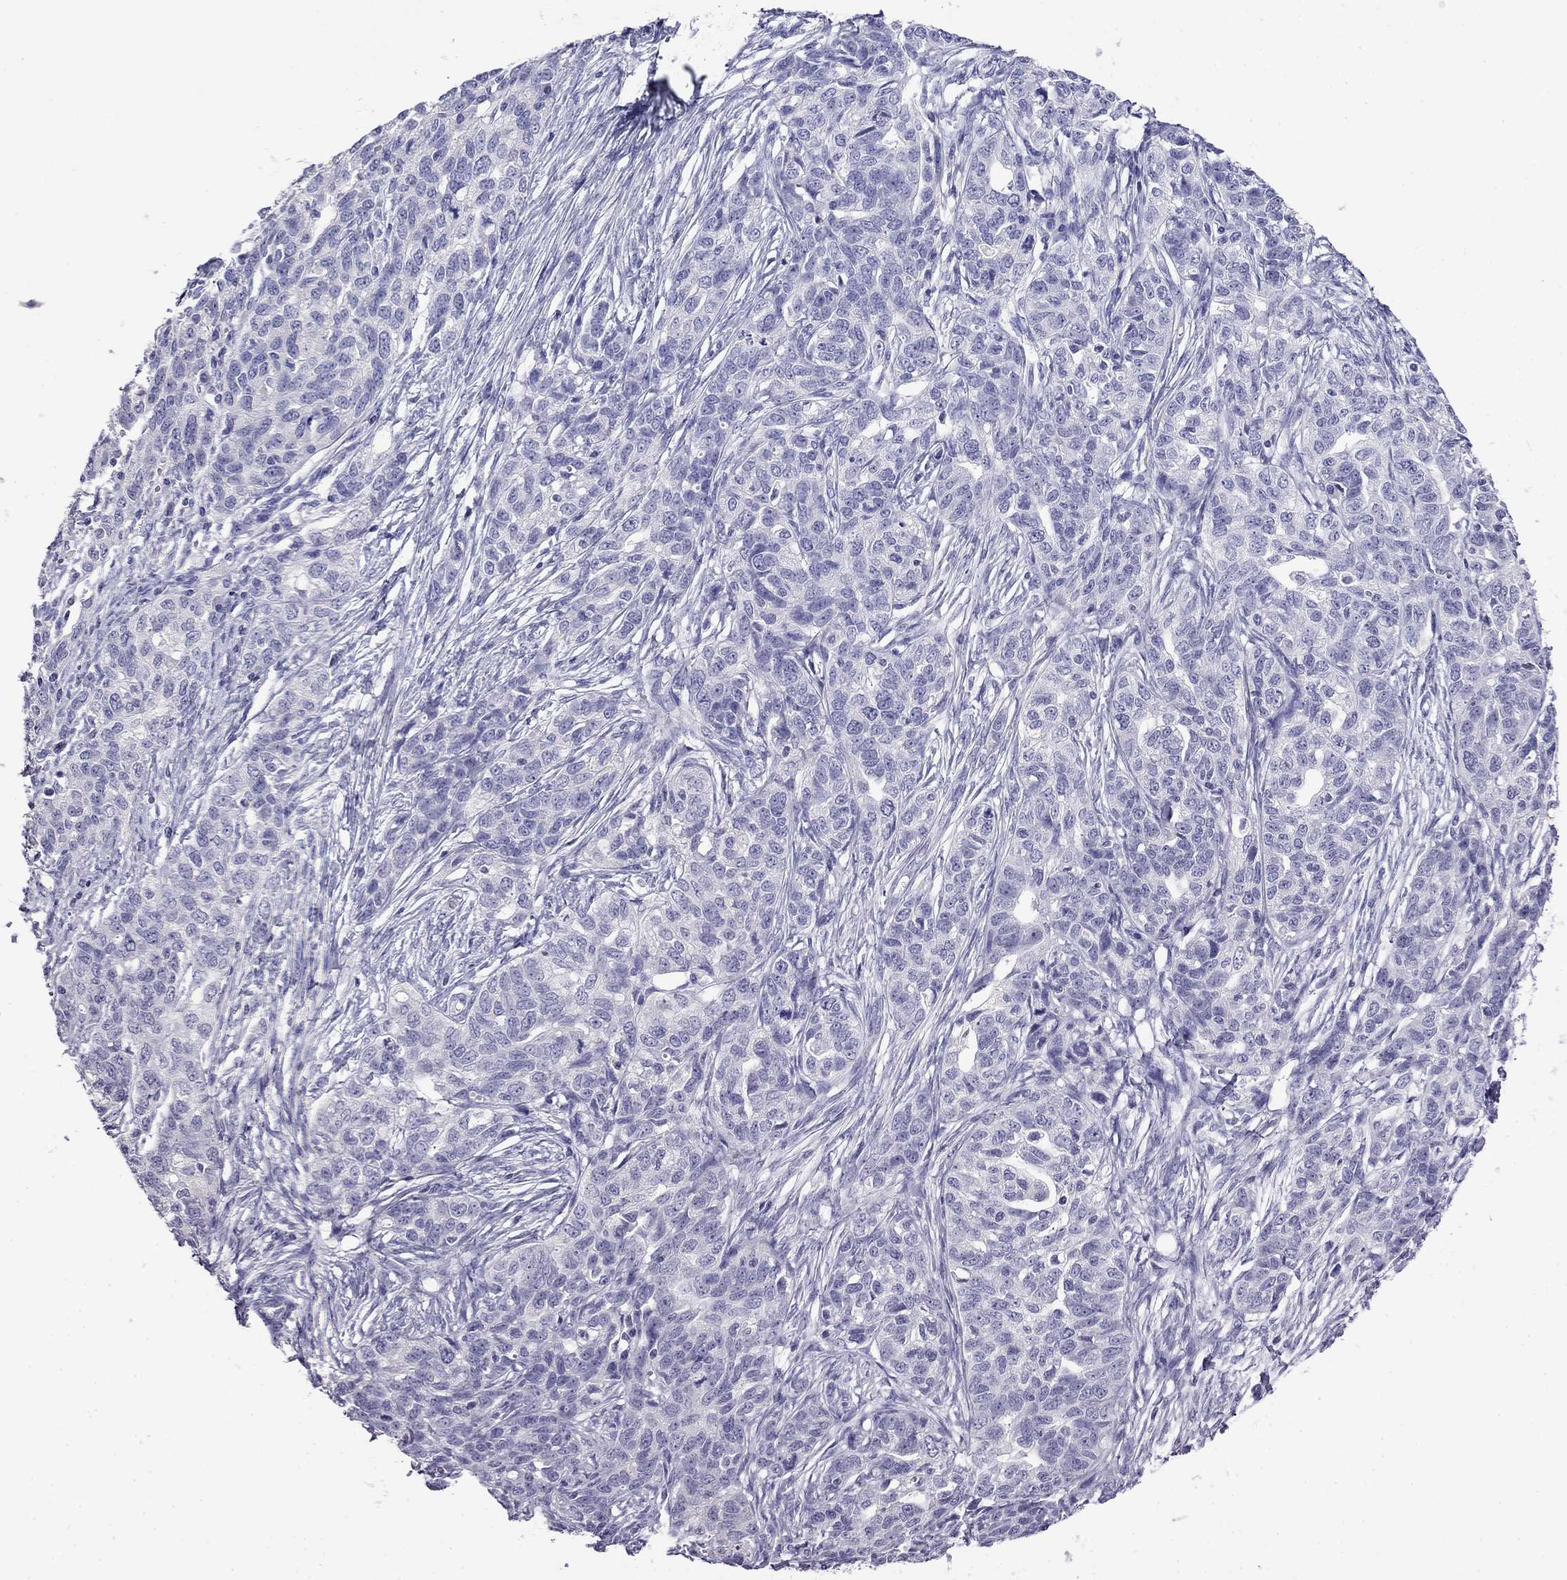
{"staining": {"intensity": "negative", "quantity": "none", "location": "none"}, "tissue": "ovarian cancer", "cell_type": "Tumor cells", "image_type": "cancer", "snomed": [{"axis": "morphology", "description": "Cystadenocarcinoma, serous, NOS"}, {"axis": "topography", "description": "Ovary"}], "caption": "This is an immunohistochemistry (IHC) micrograph of human serous cystadenocarcinoma (ovarian). There is no staining in tumor cells.", "gene": "MYO15A", "patient": {"sex": "female", "age": 71}}